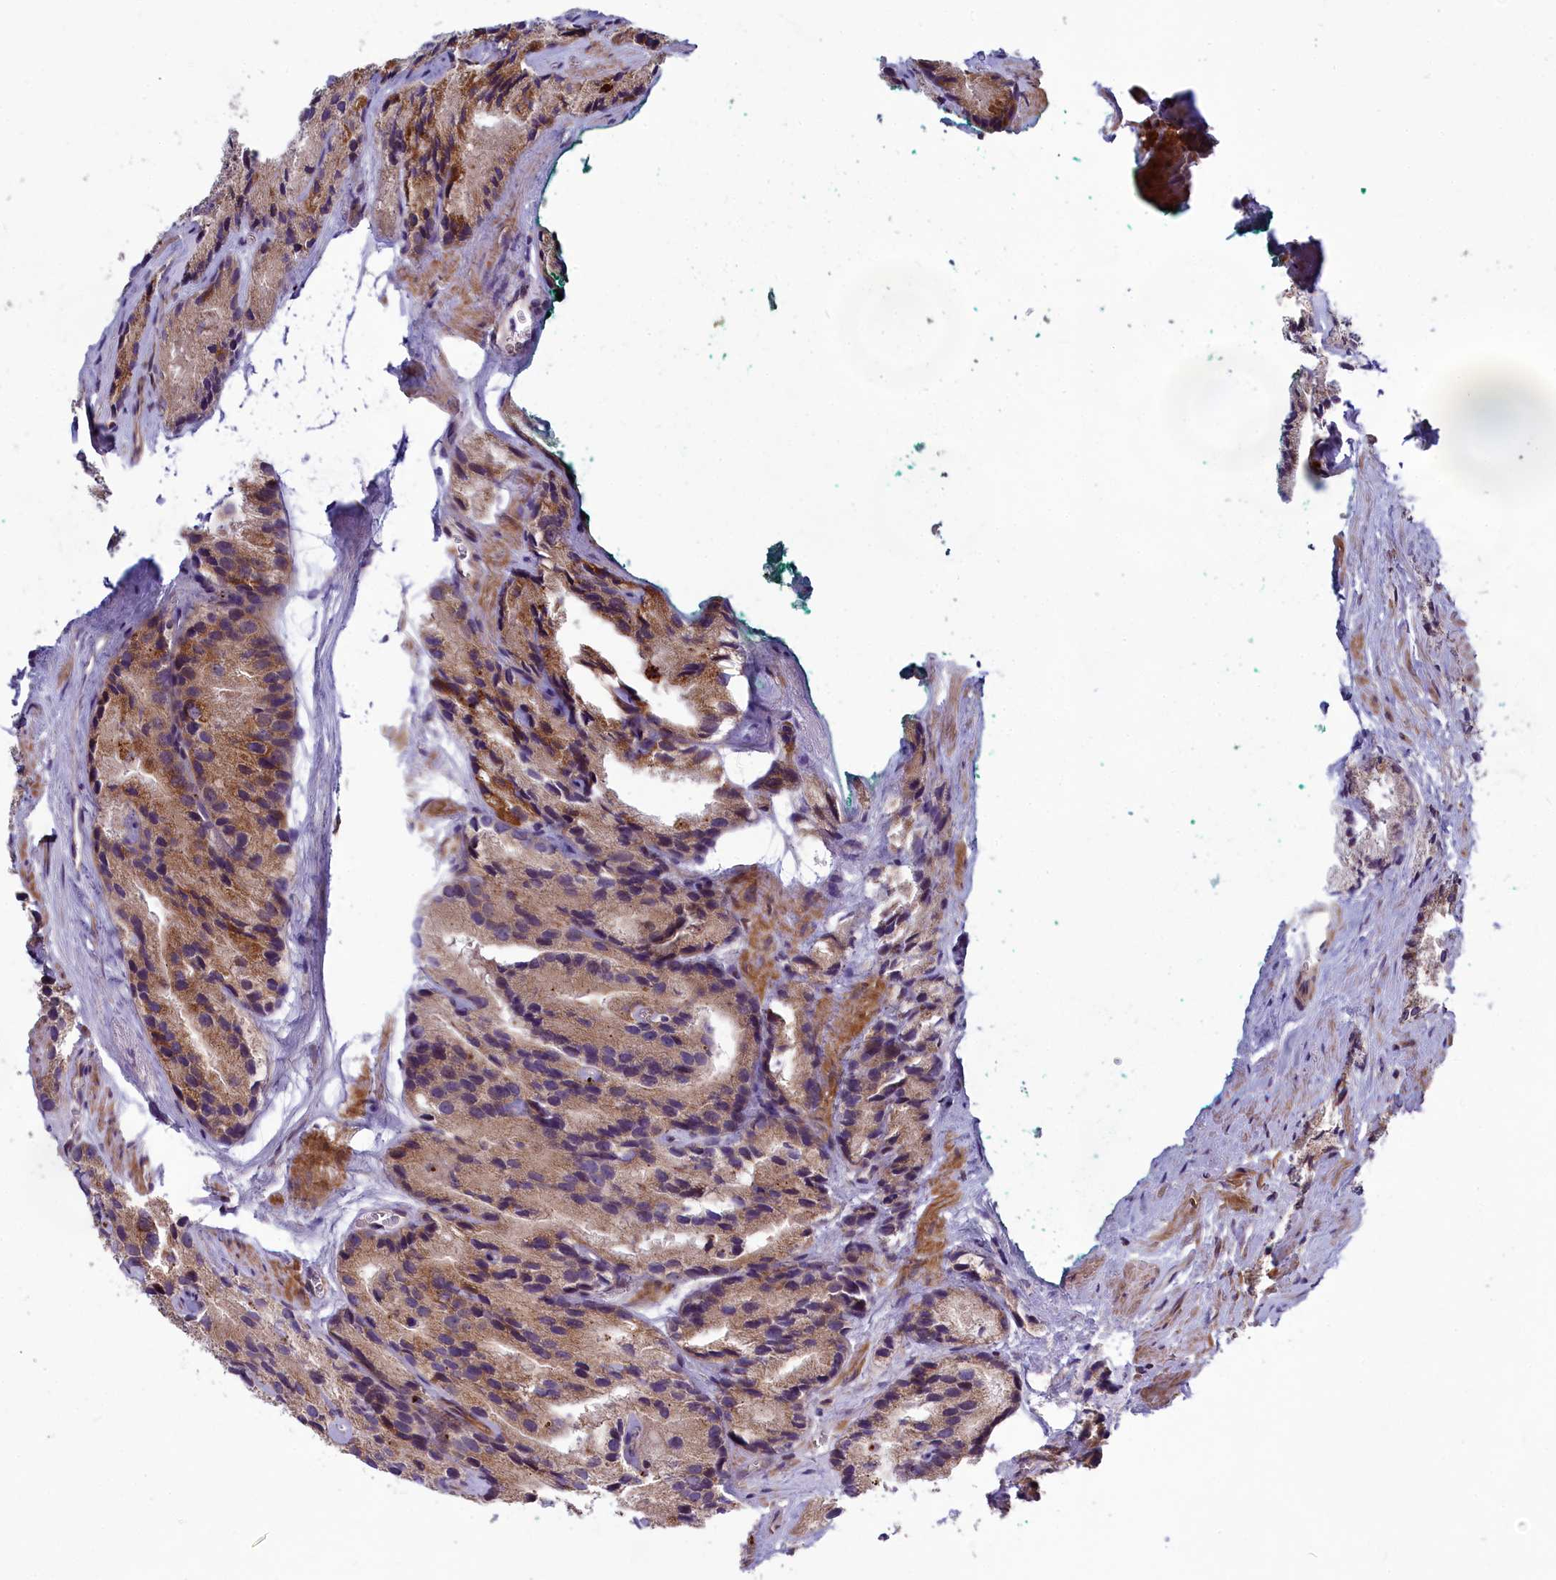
{"staining": {"intensity": "moderate", "quantity": ">75%", "location": "cytoplasmic/membranous"}, "tissue": "prostate cancer", "cell_type": "Tumor cells", "image_type": "cancer", "snomed": [{"axis": "morphology", "description": "Adenocarcinoma, High grade"}, {"axis": "topography", "description": "Prostate"}], "caption": "Protein expression analysis of prostate adenocarcinoma (high-grade) demonstrates moderate cytoplasmic/membranous expression in about >75% of tumor cells.", "gene": "BLTP2", "patient": {"sex": "male", "age": 66}}